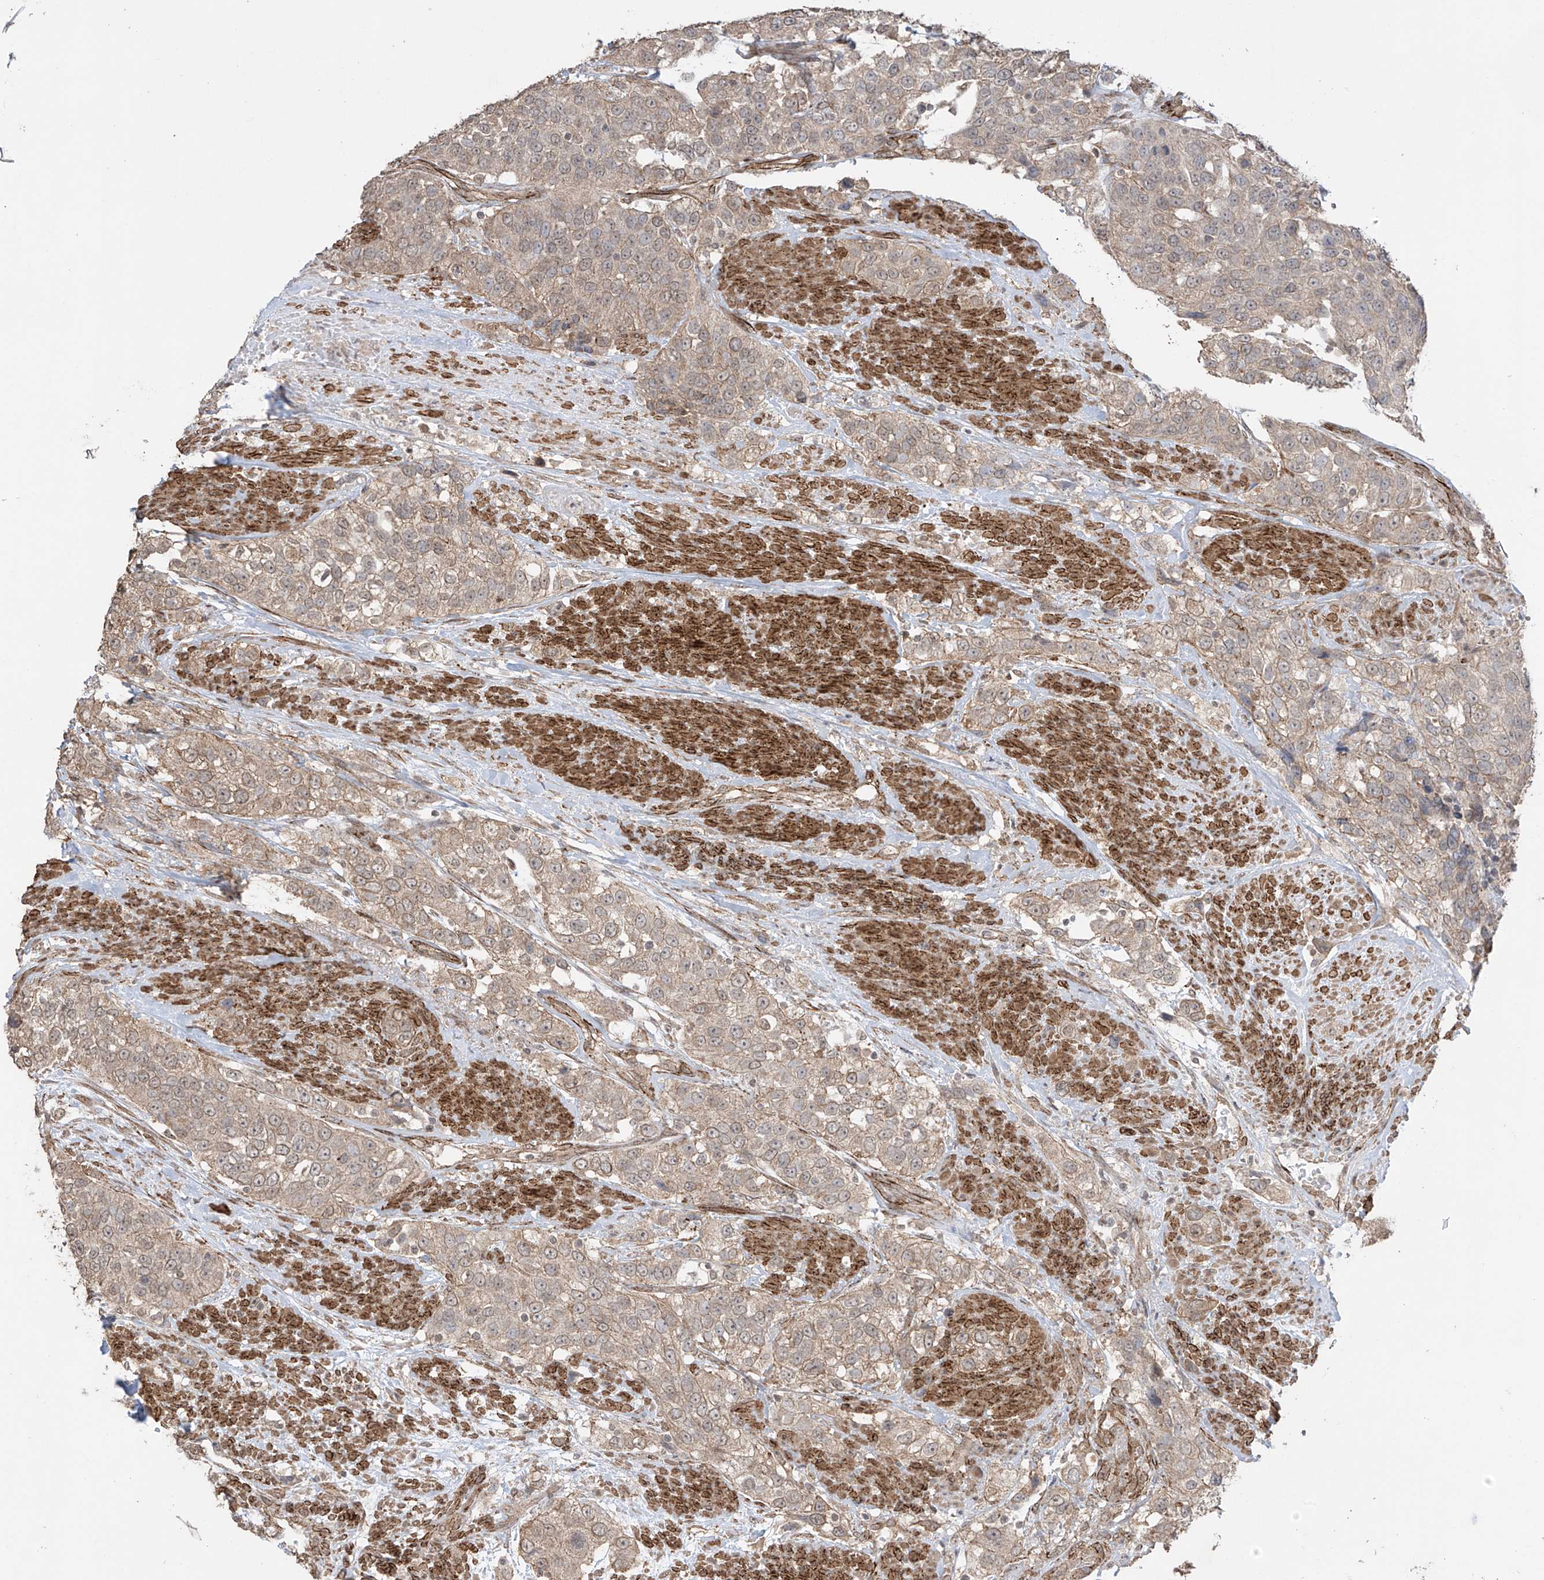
{"staining": {"intensity": "weak", "quantity": ">75%", "location": "cytoplasmic/membranous"}, "tissue": "urothelial cancer", "cell_type": "Tumor cells", "image_type": "cancer", "snomed": [{"axis": "morphology", "description": "Urothelial carcinoma, High grade"}, {"axis": "topography", "description": "Urinary bladder"}], "caption": "Tumor cells show low levels of weak cytoplasmic/membranous positivity in approximately >75% of cells in human high-grade urothelial carcinoma.", "gene": "TTLL5", "patient": {"sex": "female", "age": 80}}